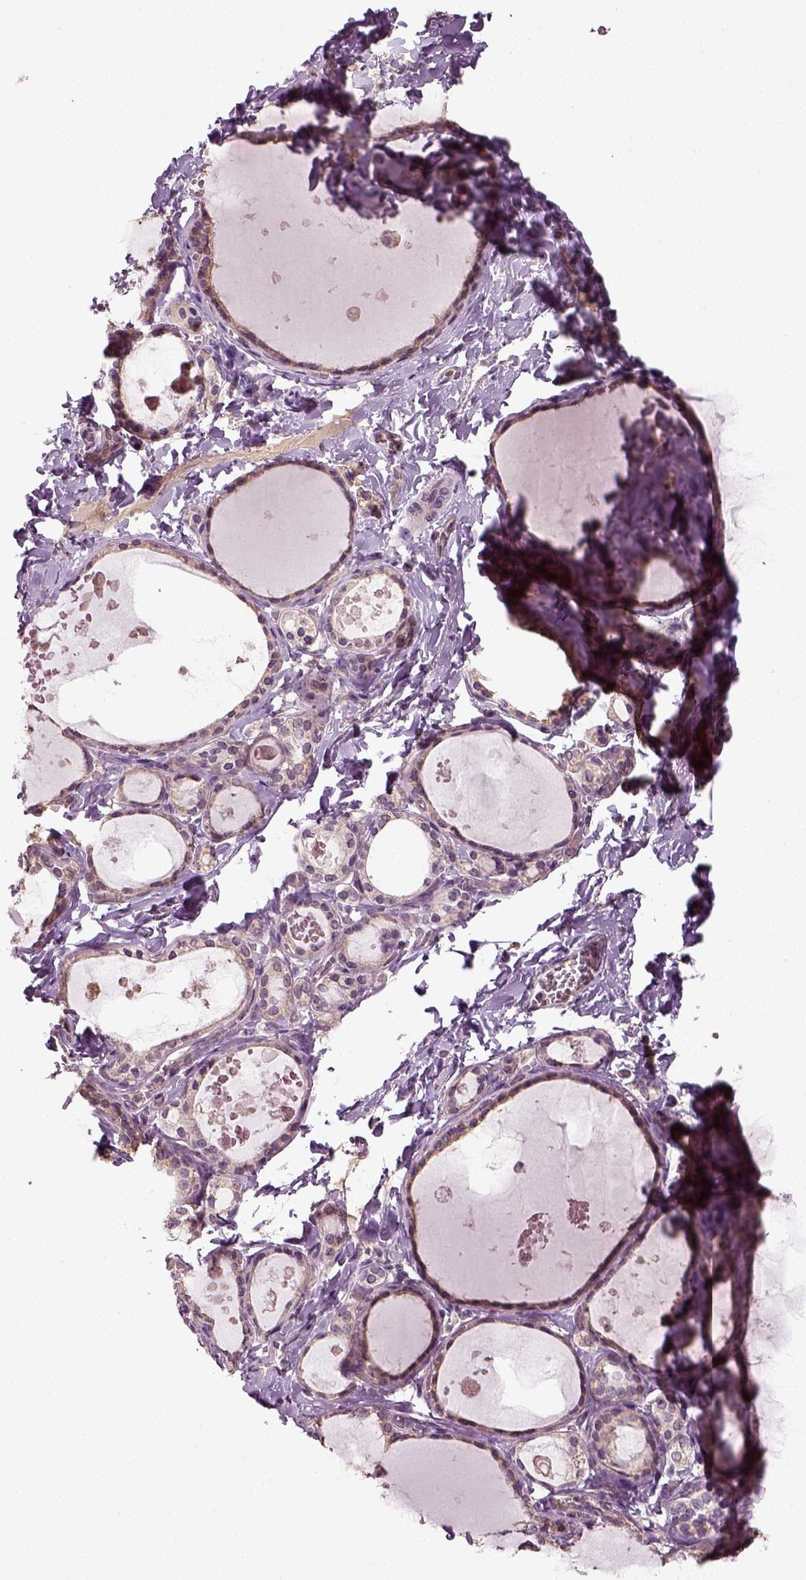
{"staining": {"intensity": "weak", "quantity": ">75%", "location": "cytoplasmic/membranous"}, "tissue": "thyroid gland", "cell_type": "Glandular cells", "image_type": "normal", "snomed": [{"axis": "morphology", "description": "Normal tissue, NOS"}, {"axis": "topography", "description": "Thyroid gland"}], "caption": "The image exhibits a brown stain indicating the presence of a protein in the cytoplasmic/membranous of glandular cells in thyroid gland.", "gene": "ERV3", "patient": {"sex": "female", "age": 56}}